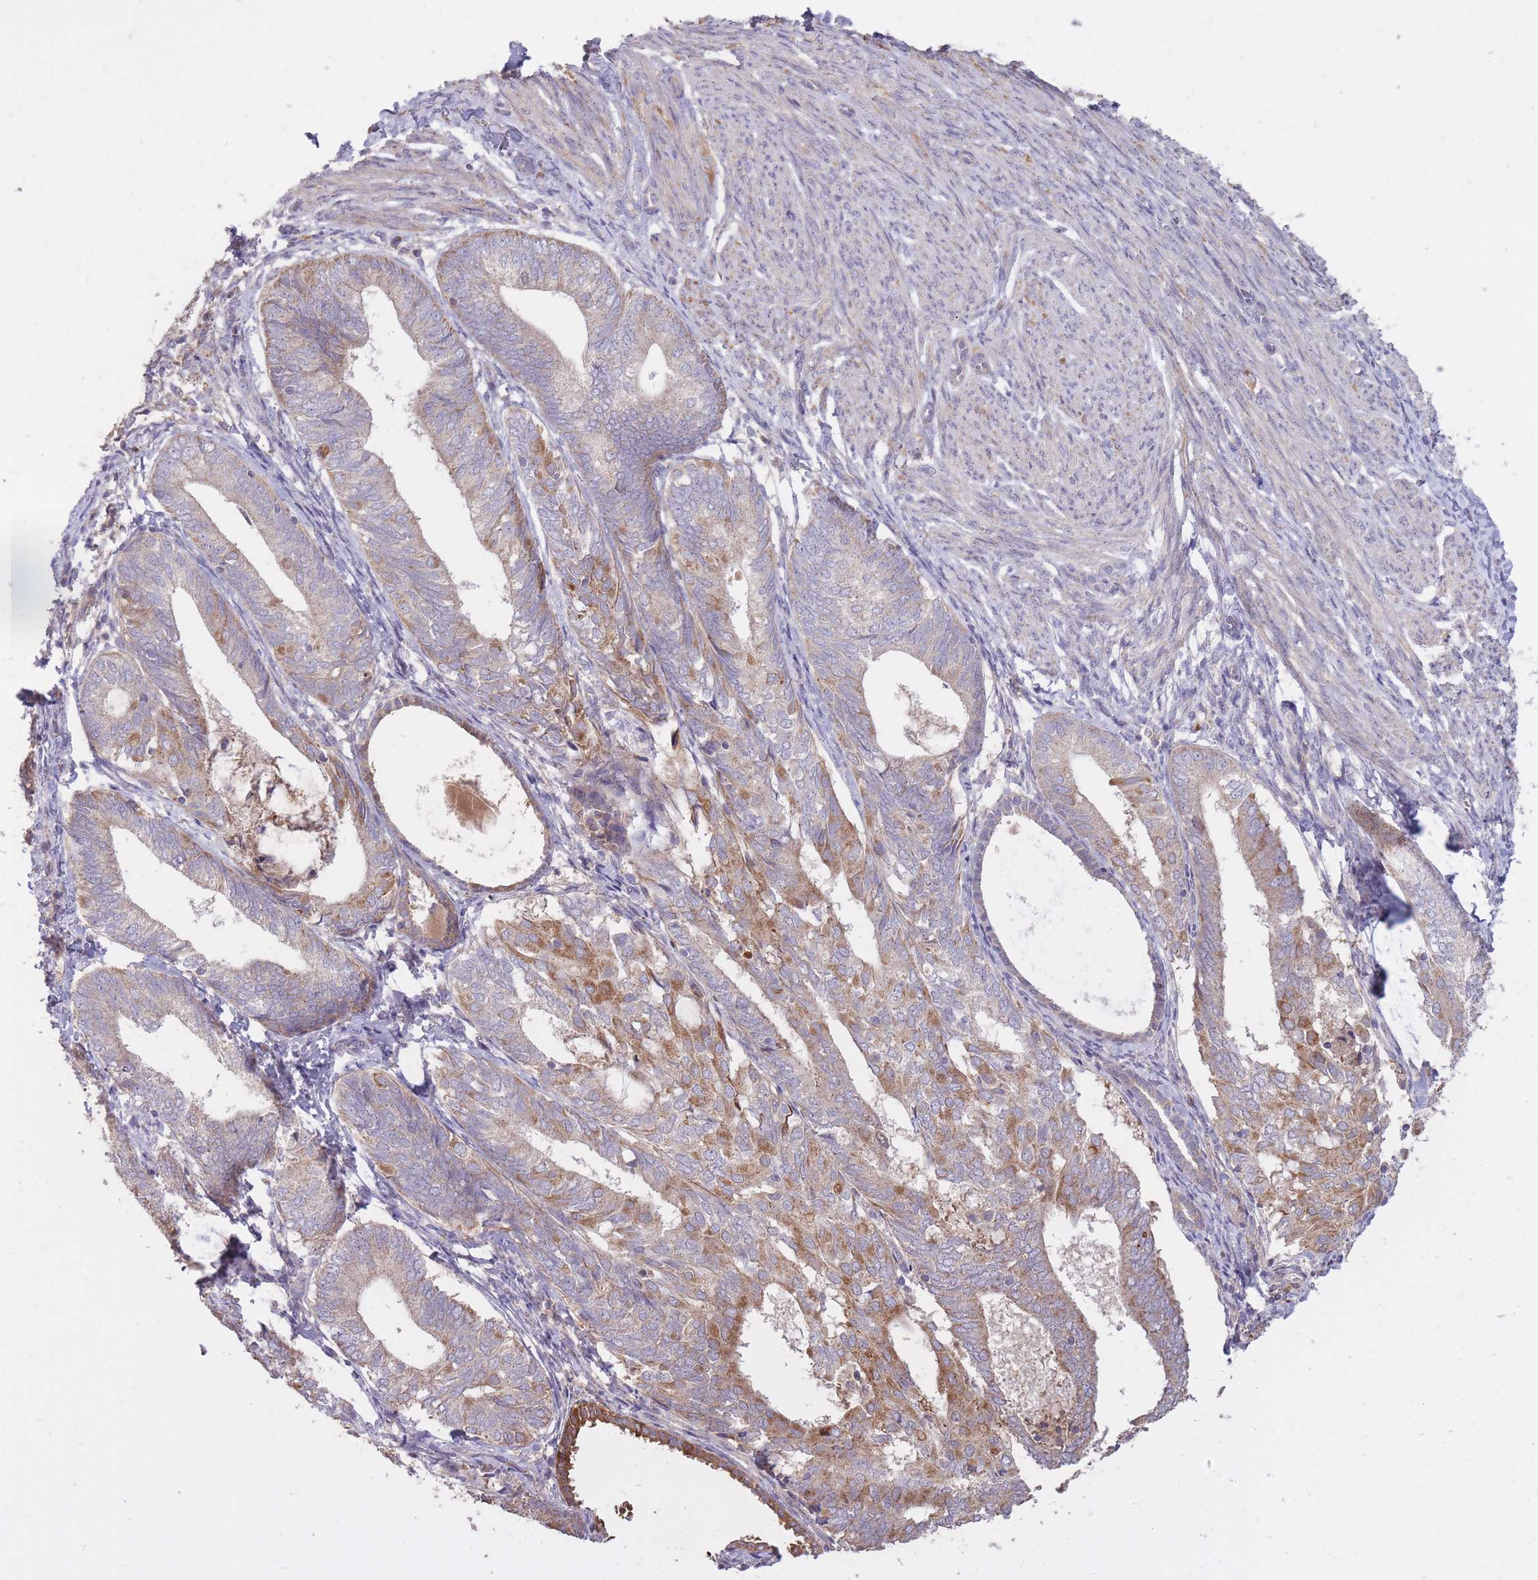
{"staining": {"intensity": "moderate", "quantity": "<25%", "location": "cytoplasmic/membranous"}, "tissue": "endometrial cancer", "cell_type": "Tumor cells", "image_type": "cancer", "snomed": [{"axis": "morphology", "description": "Adenocarcinoma, NOS"}, {"axis": "topography", "description": "Endometrium"}], "caption": "Endometrial cancer tissue reveals moderate cytoplasmic/membranous staining in approximately <25% of tumor cells, visualized by immunohistochemistry.", "gene": "IGF2BP2", "patient": {"sex": "female", "age": 87}}